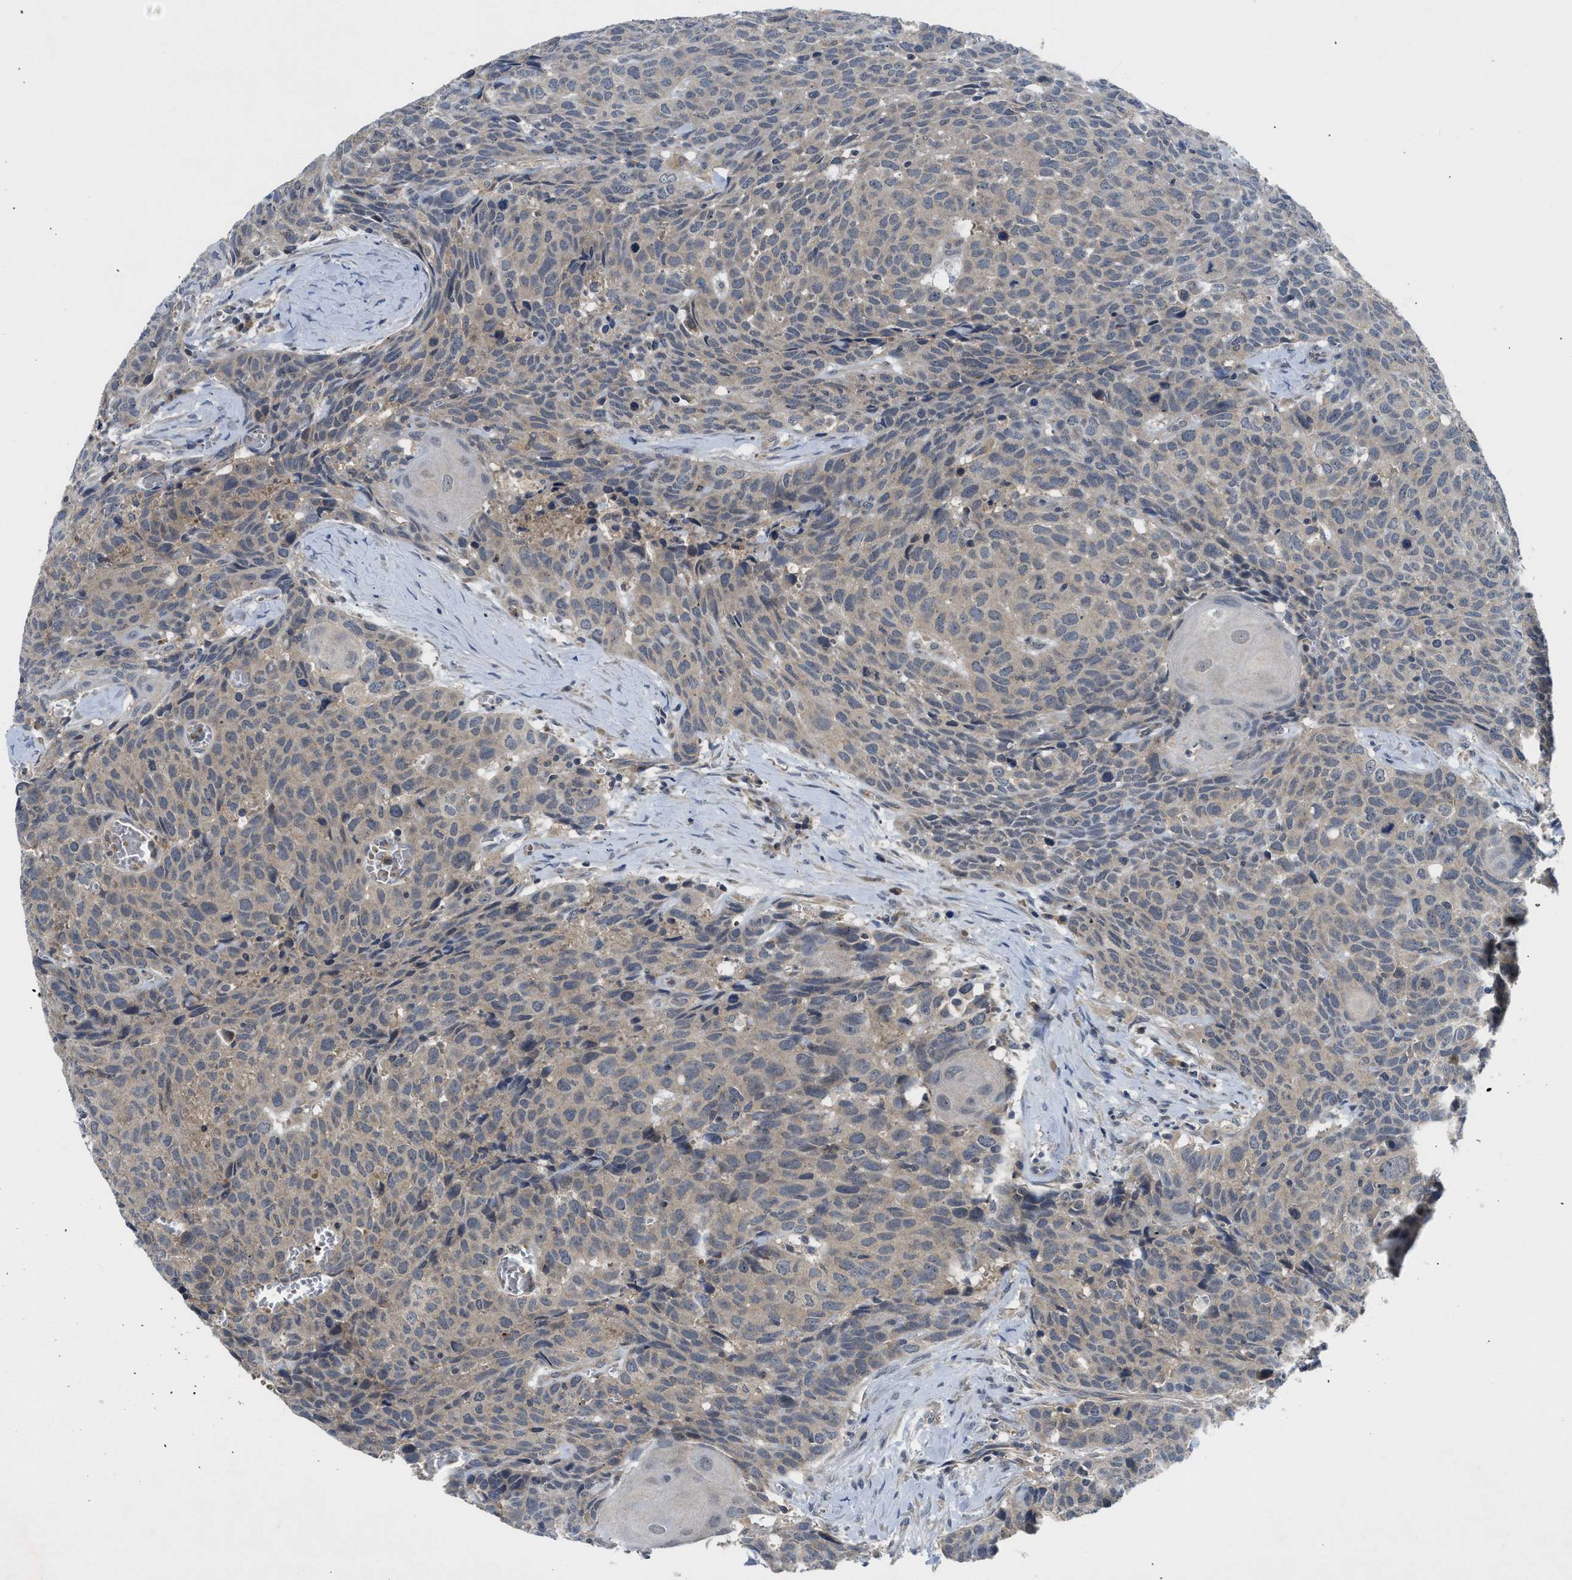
{"staining": {"intensity": "weak", "quantity": ">75%", "location": "cytoplasmic/membranous"}, "tissue": "head and neck cancer", "cell_type": "Tumor cells", "image_type": "cancer", "snomed": [{"axis": "morphology", "description": "Squamous cell carcinoma, NOS"}, {"axis": "topography", "description": "Head-Neck"}], "caption": "Immunohistochemical staining of head and neck squamous cell carcinoma exhibits low levels of weak cytoplasmic/membranous protein expression in about >75% of tumor cells.", "gene": "PDE7A", "patient": {"sex": "male", "age": 66}}